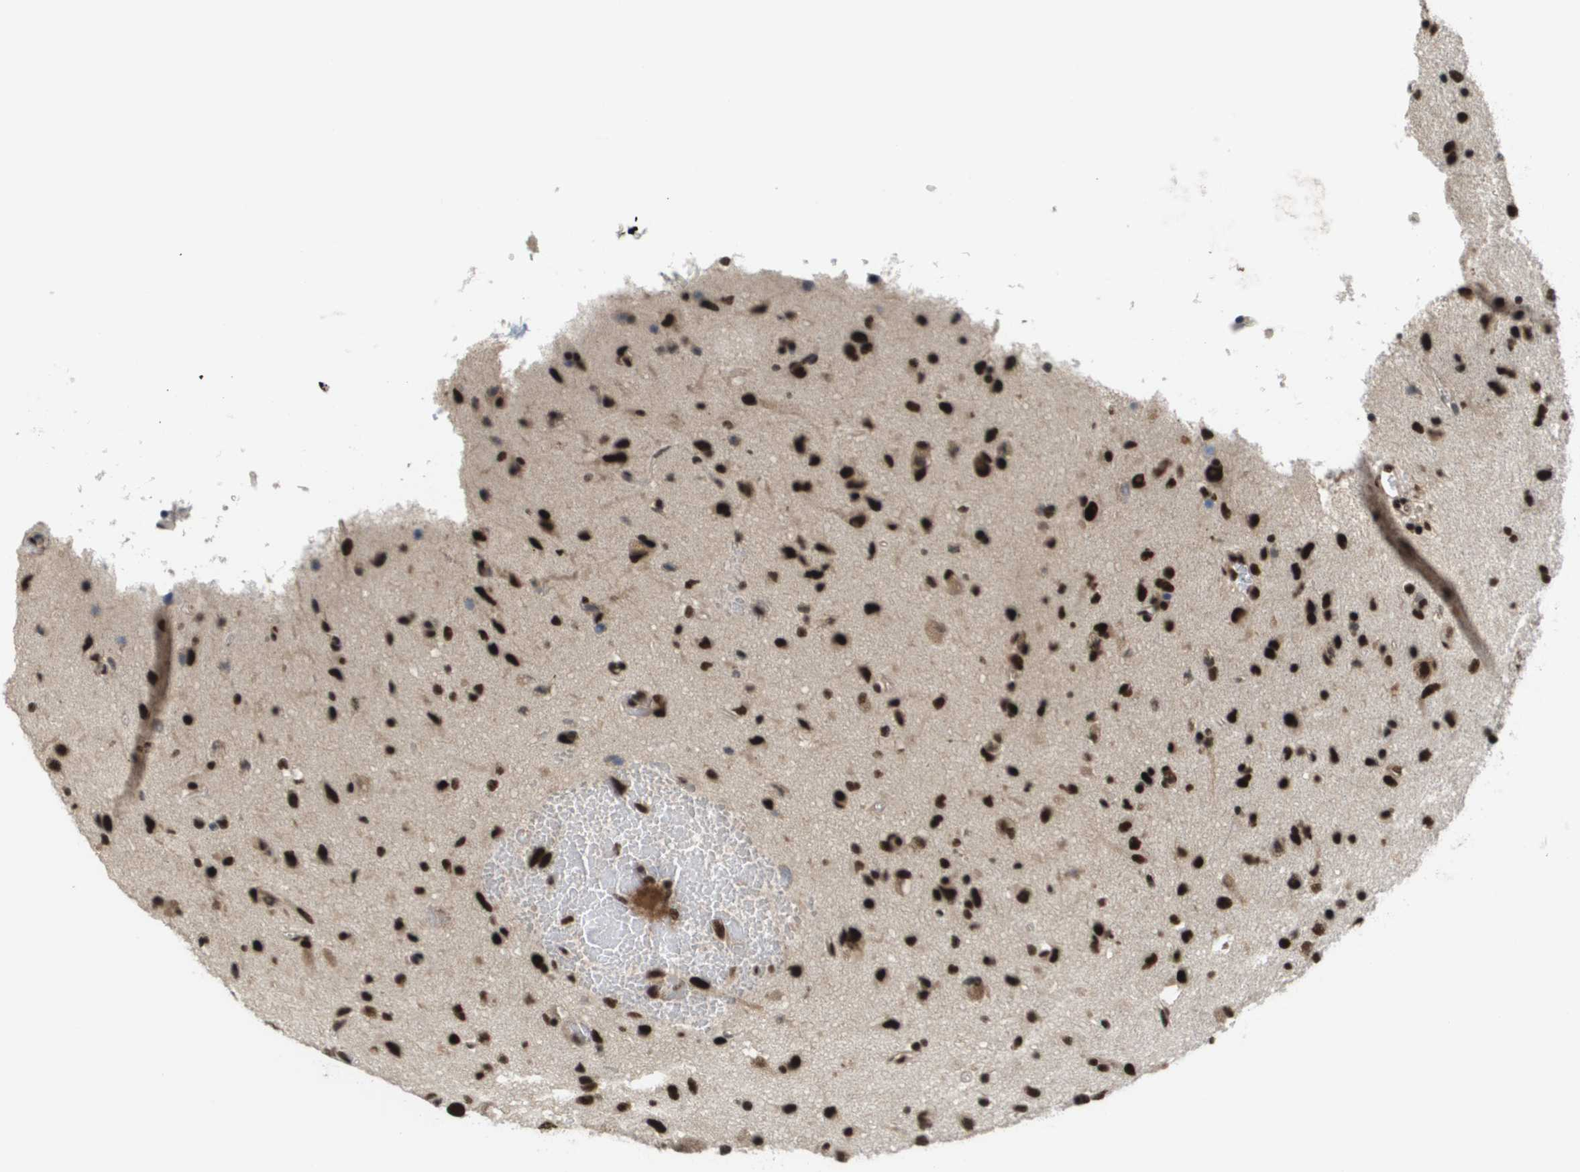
{"staining": {"intensity": "strong", "quantity": ">75%", "location": "nuclear"}, "tissue": "glioma", "cell_type": "Tumor cells", "image_type": "cancer", "snomed": [{"axis": "morphology", "description": "Glioma, malignant, Low grade"}, {"axis": "topography", "description": "Brain"}], "caption": "Brown immunohistochemical staining in human glioma exhibits strong nuclear staining in approximately >75% of tumor cells.", "gene": "PRCC", "patient": {"sex": "male", "age": 77}}